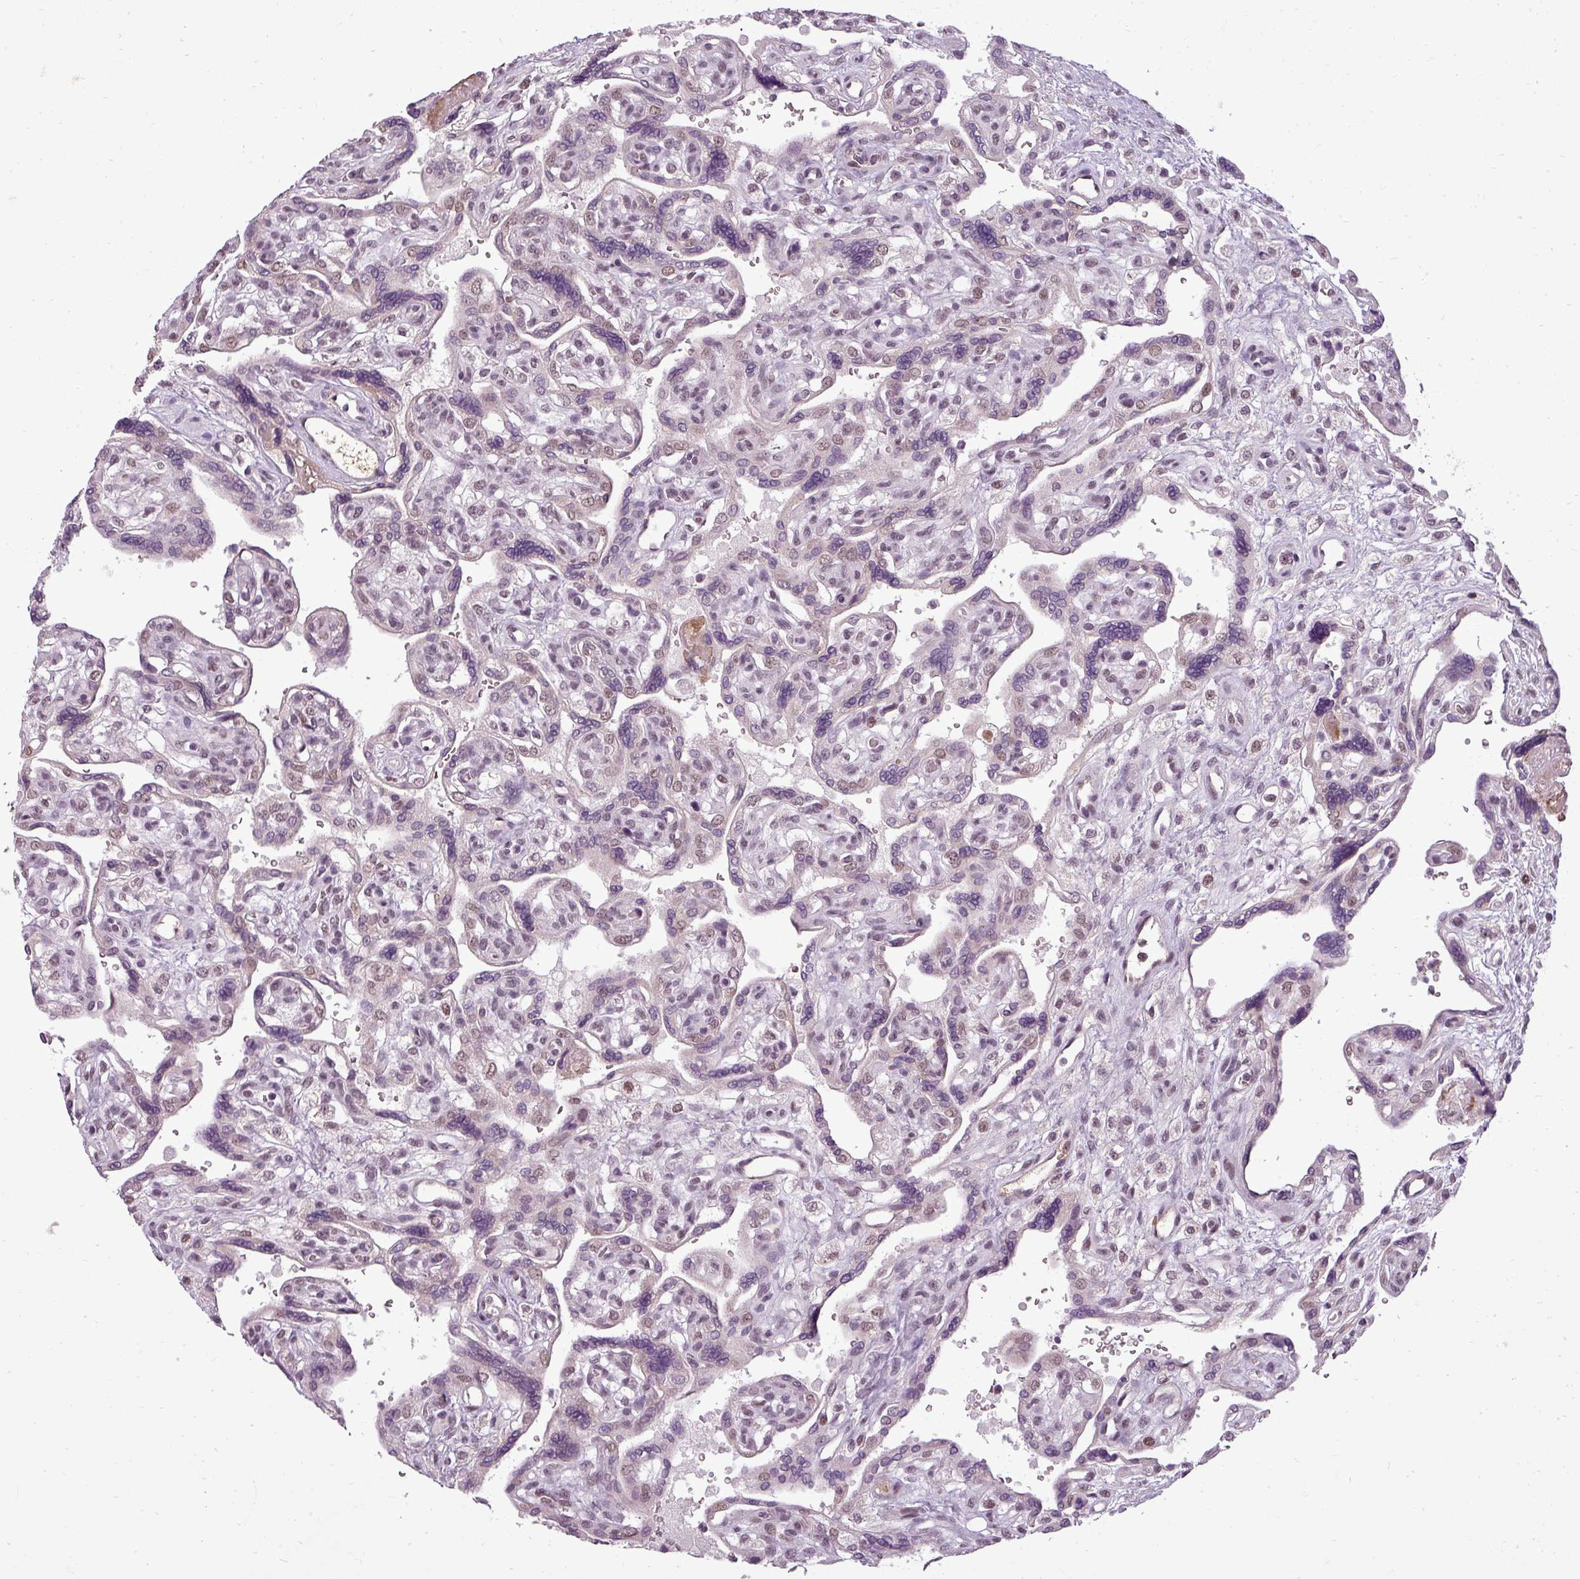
{"staining": {"intensity": "moderate", "quantity": ">75%", "location": "nuclear"}, "tissue": "placenta", "cell_type": "Decidual cells", "image_type": "normal", "snomed": [{"axis": "morphology", "description": "Normal tissue, NOS"}, {"axis": "topography", "description": "Placenta"}], "caption": "A histopathology image of placenta stained for a protein reveals moderate nuclear brown staining in decidual cells.", "gene": "BCAS3", "patient": {"sex": "female", "age": 39}}